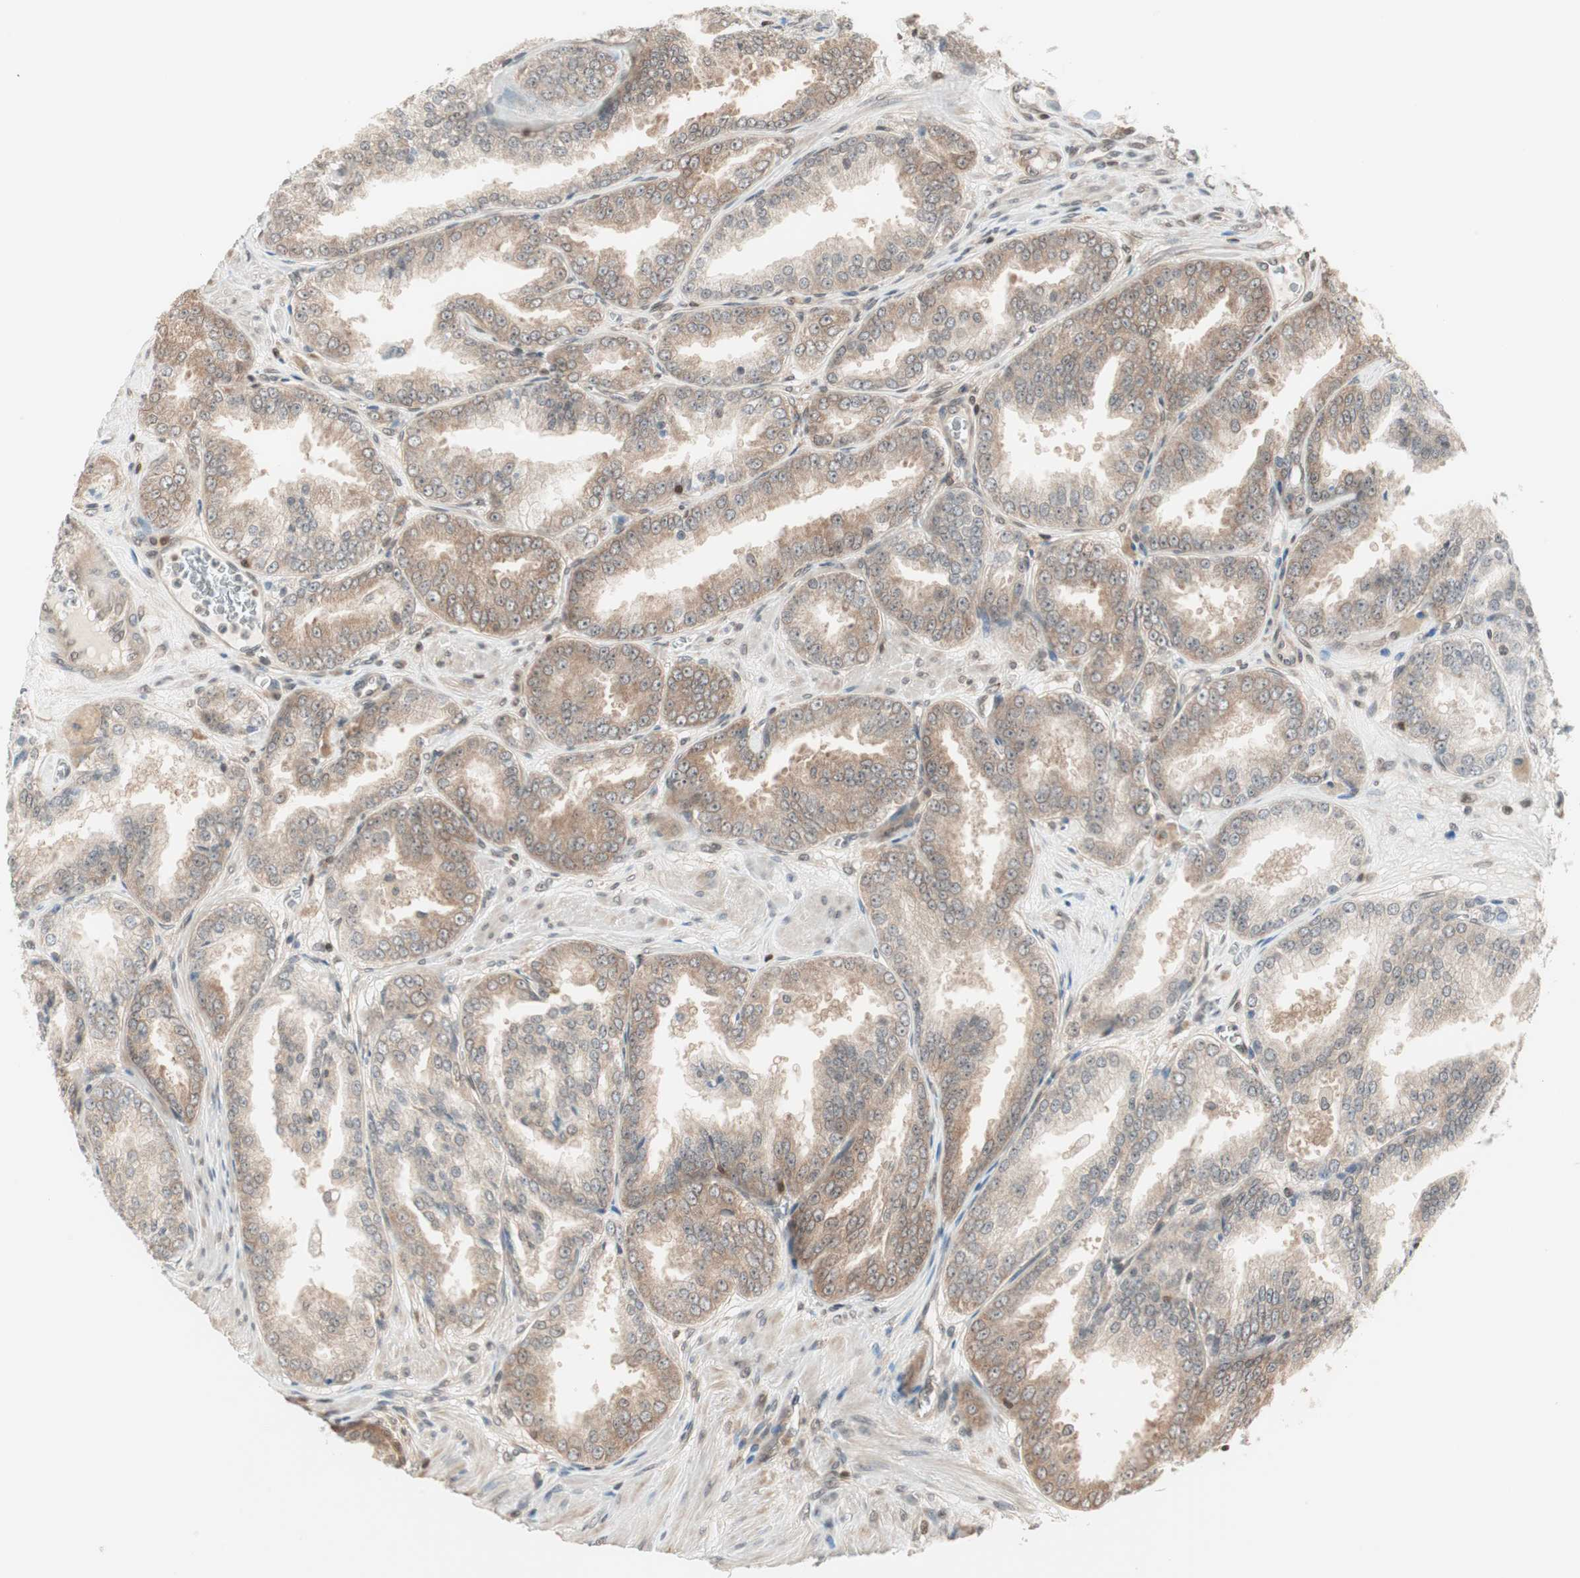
{"staining": {"intensity": "moderate", "quantity": ">75%", "location": "cytoplasmic/membranous"}, "tissue": "prostate cancer", "cell_type": "Tumor cells", "image_type": "cancer", "snomed": [{"axis": "morphology", "description": "Adenocarcinoma, High grade"}, {"axis": "topography", "description": "Prostate"}], "caption": "Brown immunohistochemical staining in human prostate adenocarcinoma (high-grade) exhibits moderate cytoplasmic/membranous staining in about >75% of tumor cells.", "gene": "UBE2I", "patient": {"sex": "male", "age": 61}}